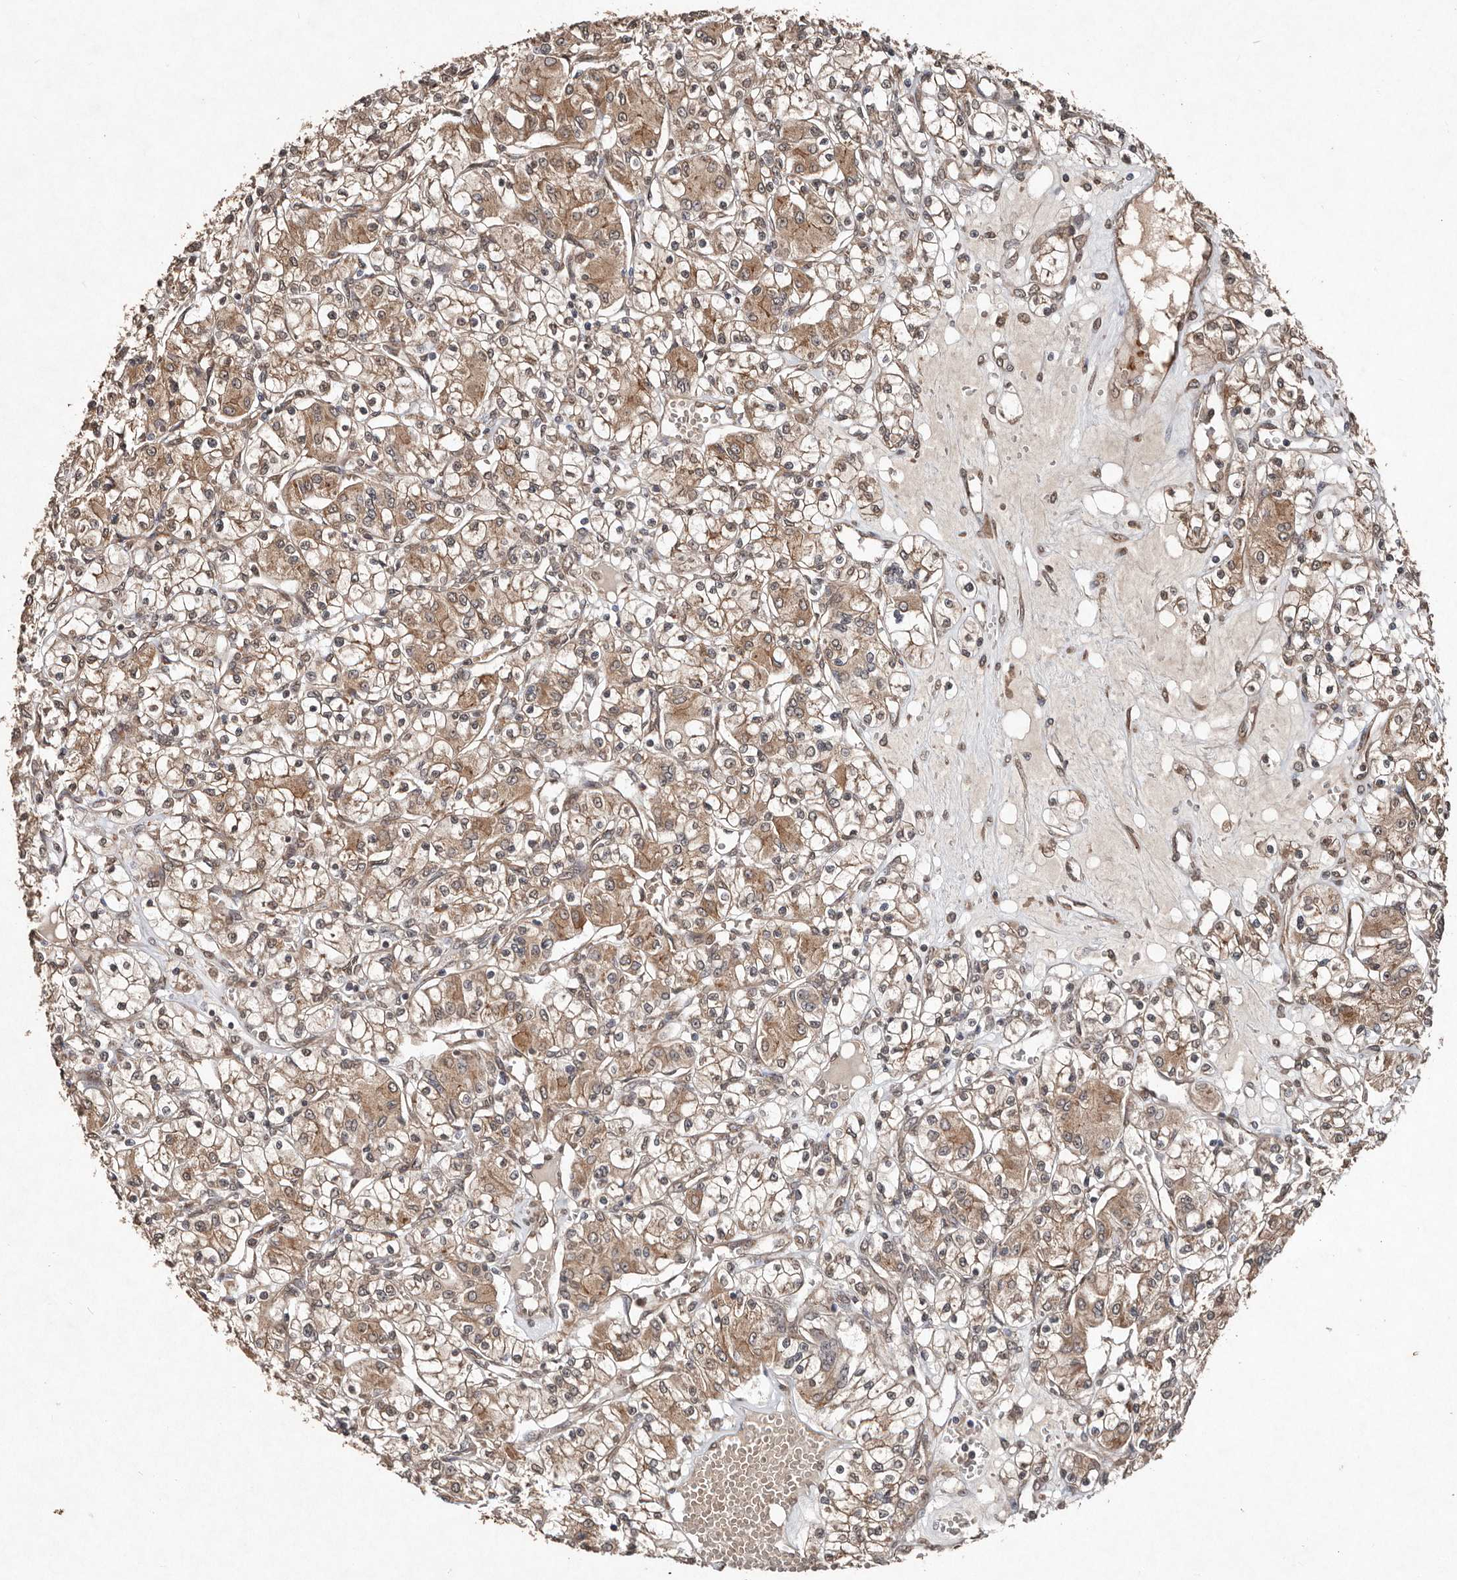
{"staining": {"intensity": "moderate", "quantity": ">75%", "location": "cytoplasmic/membranous"}, "tissue": "renal cancer", "cell_type": "Tumor cells", "image_type": "cancer", "snomed": [{"axis": "morphology", "description": "Adenocarcinoma, NOS"}, {"axis": "topography", "description": "Kidney"}], "caption": "Approximately >75% of tumor cells in adenocarcinoma (renal) demonstrate moderate cytoplasmic/membranous protein staining as visualized by brown immunohistochemical staining.", "gene": "DIP2C", "patient": {"sex": "female", "age": 59}}